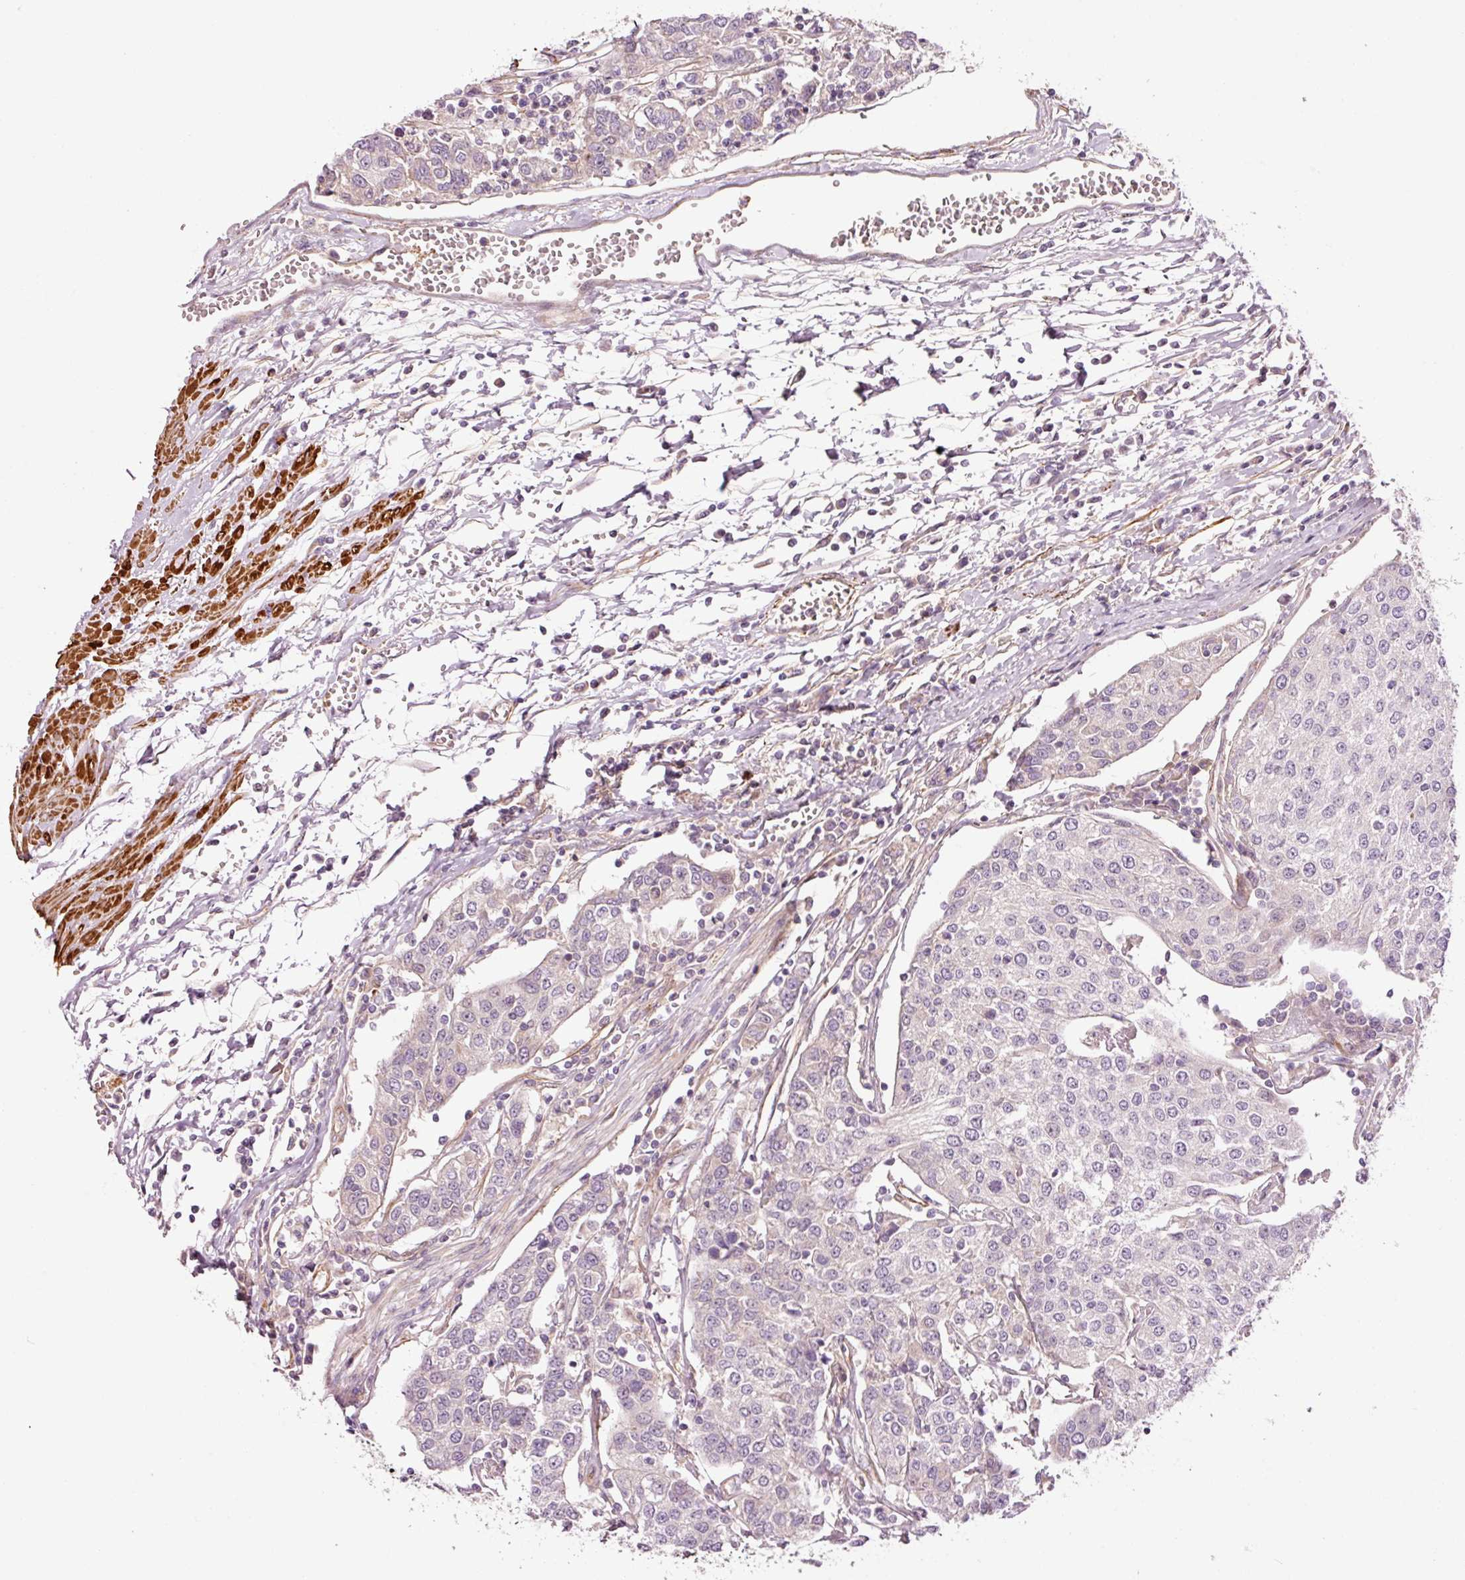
{"staining": {"intensity": "negative", "quantity": "none", "location": "none"}, "tissue": "urothelial cancer", "cell_type": "Tumor cells", "image_type": "cancer", "snomed": [{"axis": "morphology", "description": "Urothelial carcinoma, High grade"}, {"axis": "topography", "description": "Urinary bladder"}], "caption": "This is an IHC histopathology image of urothelial carcinoma (high-grade). There is no positivity in tumor cells.", "gene": "ANKRD20A1", "patient": {"sex": "female", "age": 85}}